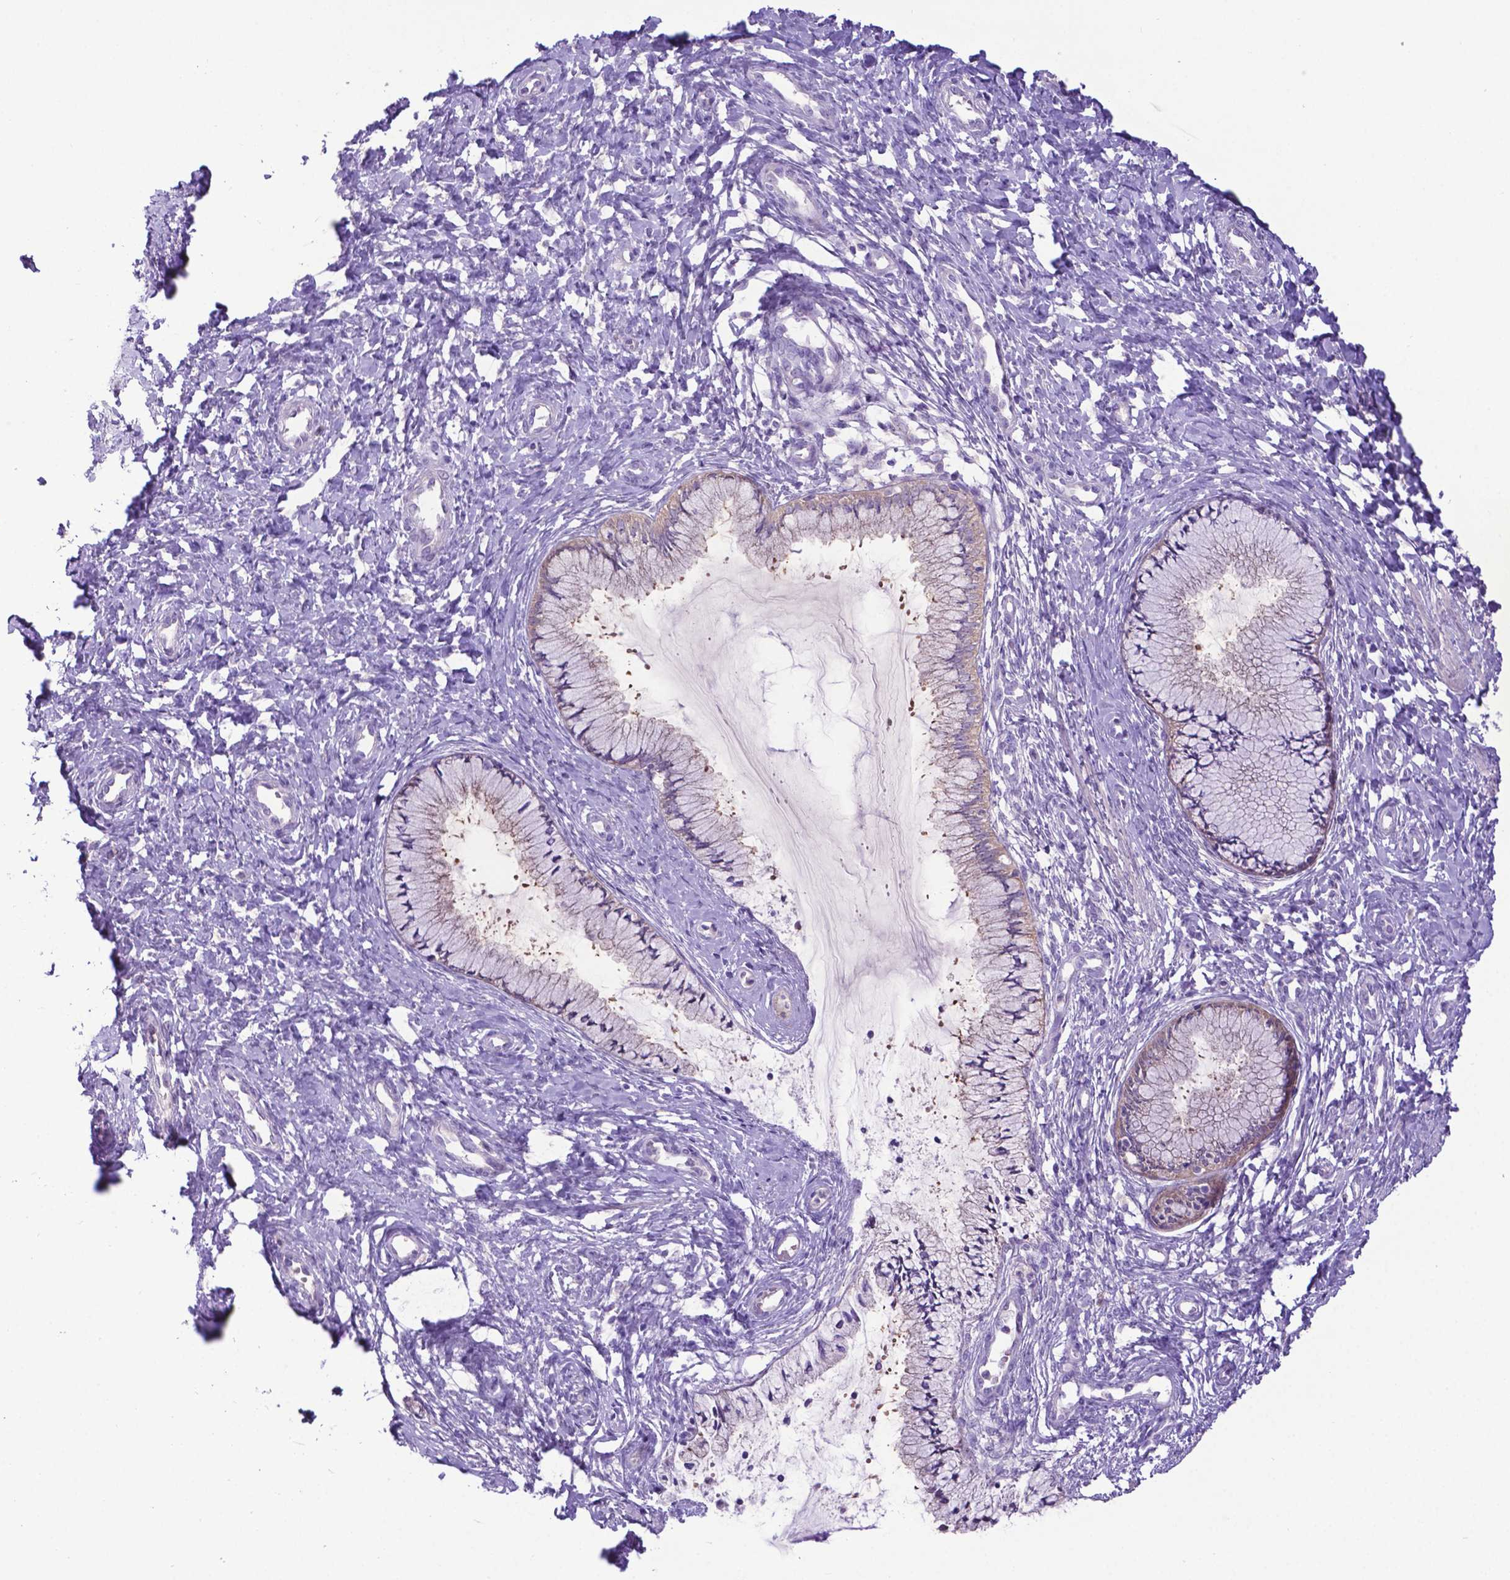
{"staining": {"intensity": "negative", "quantity": "none", "location": "none"}, "tissue": "cervix", "cell_type": "Glandular cells", "image_type": "normal", "snomed": [{"axis": "morphology", "description": "Normal tissue, NOS"}, {"axis": "topography", "description": "Cervix"}], "caption": "This is an IHC histopathology image of benign cervix. There is no positivity in glandular cells.", "gene": "ADRA2B", "patient": {"sex": "female", "age": 37}}